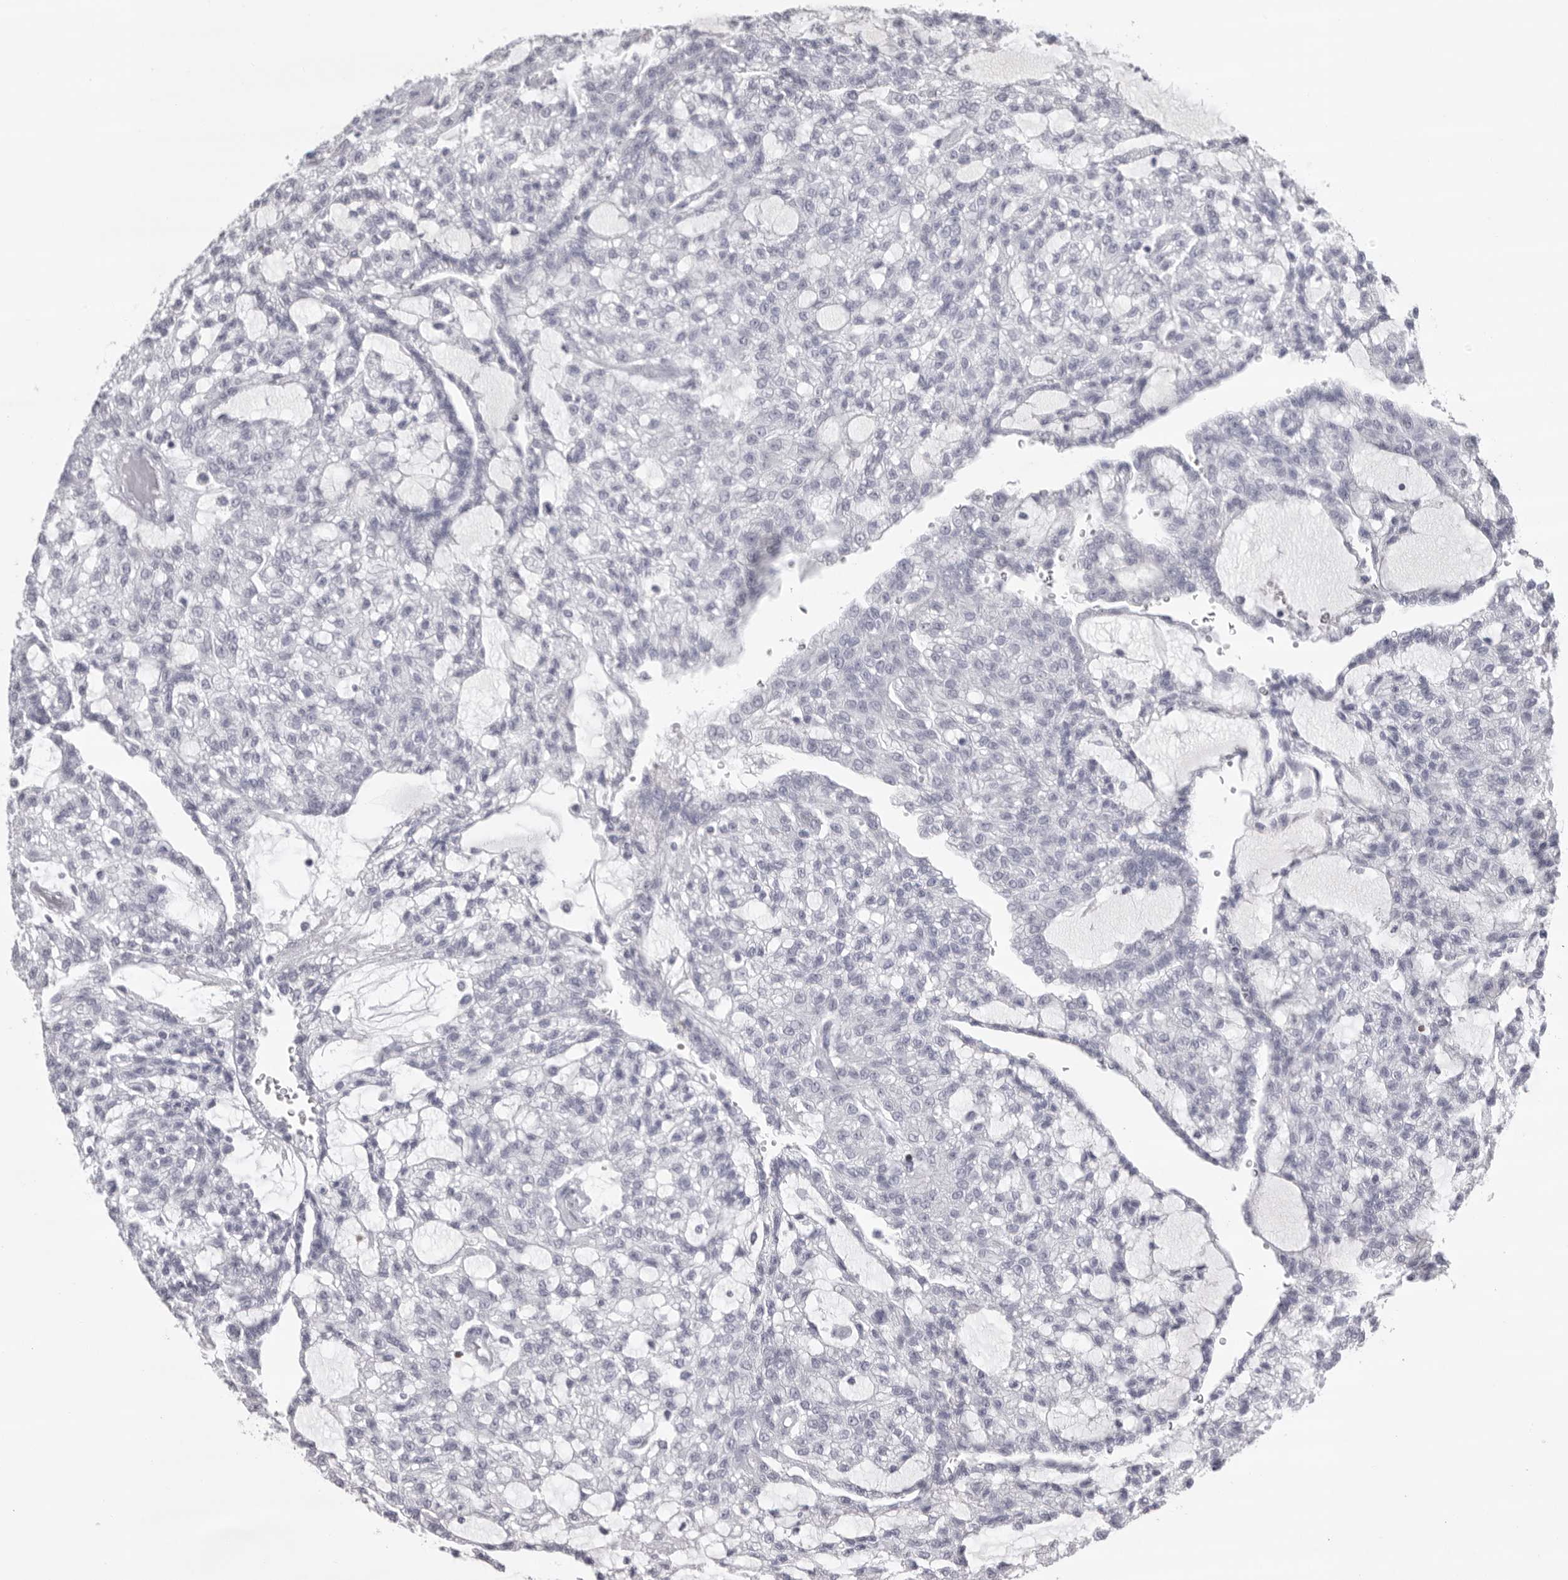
{"staining": {"intensity": "negative", "quantity": "none", "location": "none"}, "tissue": "renal cancer", "cell_type": "Tumor cells", "image_type": "cancer", "snomed": [{"axis": "morphology", "description": "Adenocarcinoma, NOS"}, {"axis": "topography", "description": "Kidney"}], "caption": "A high-resolution photomicrograph shows immunohistochemistry (IHC) staining of renal cancer, which demonstrates no significant staining in tumor cells.", "gene": "GNLY", "patient": {"sex": "male", "age": 63}}